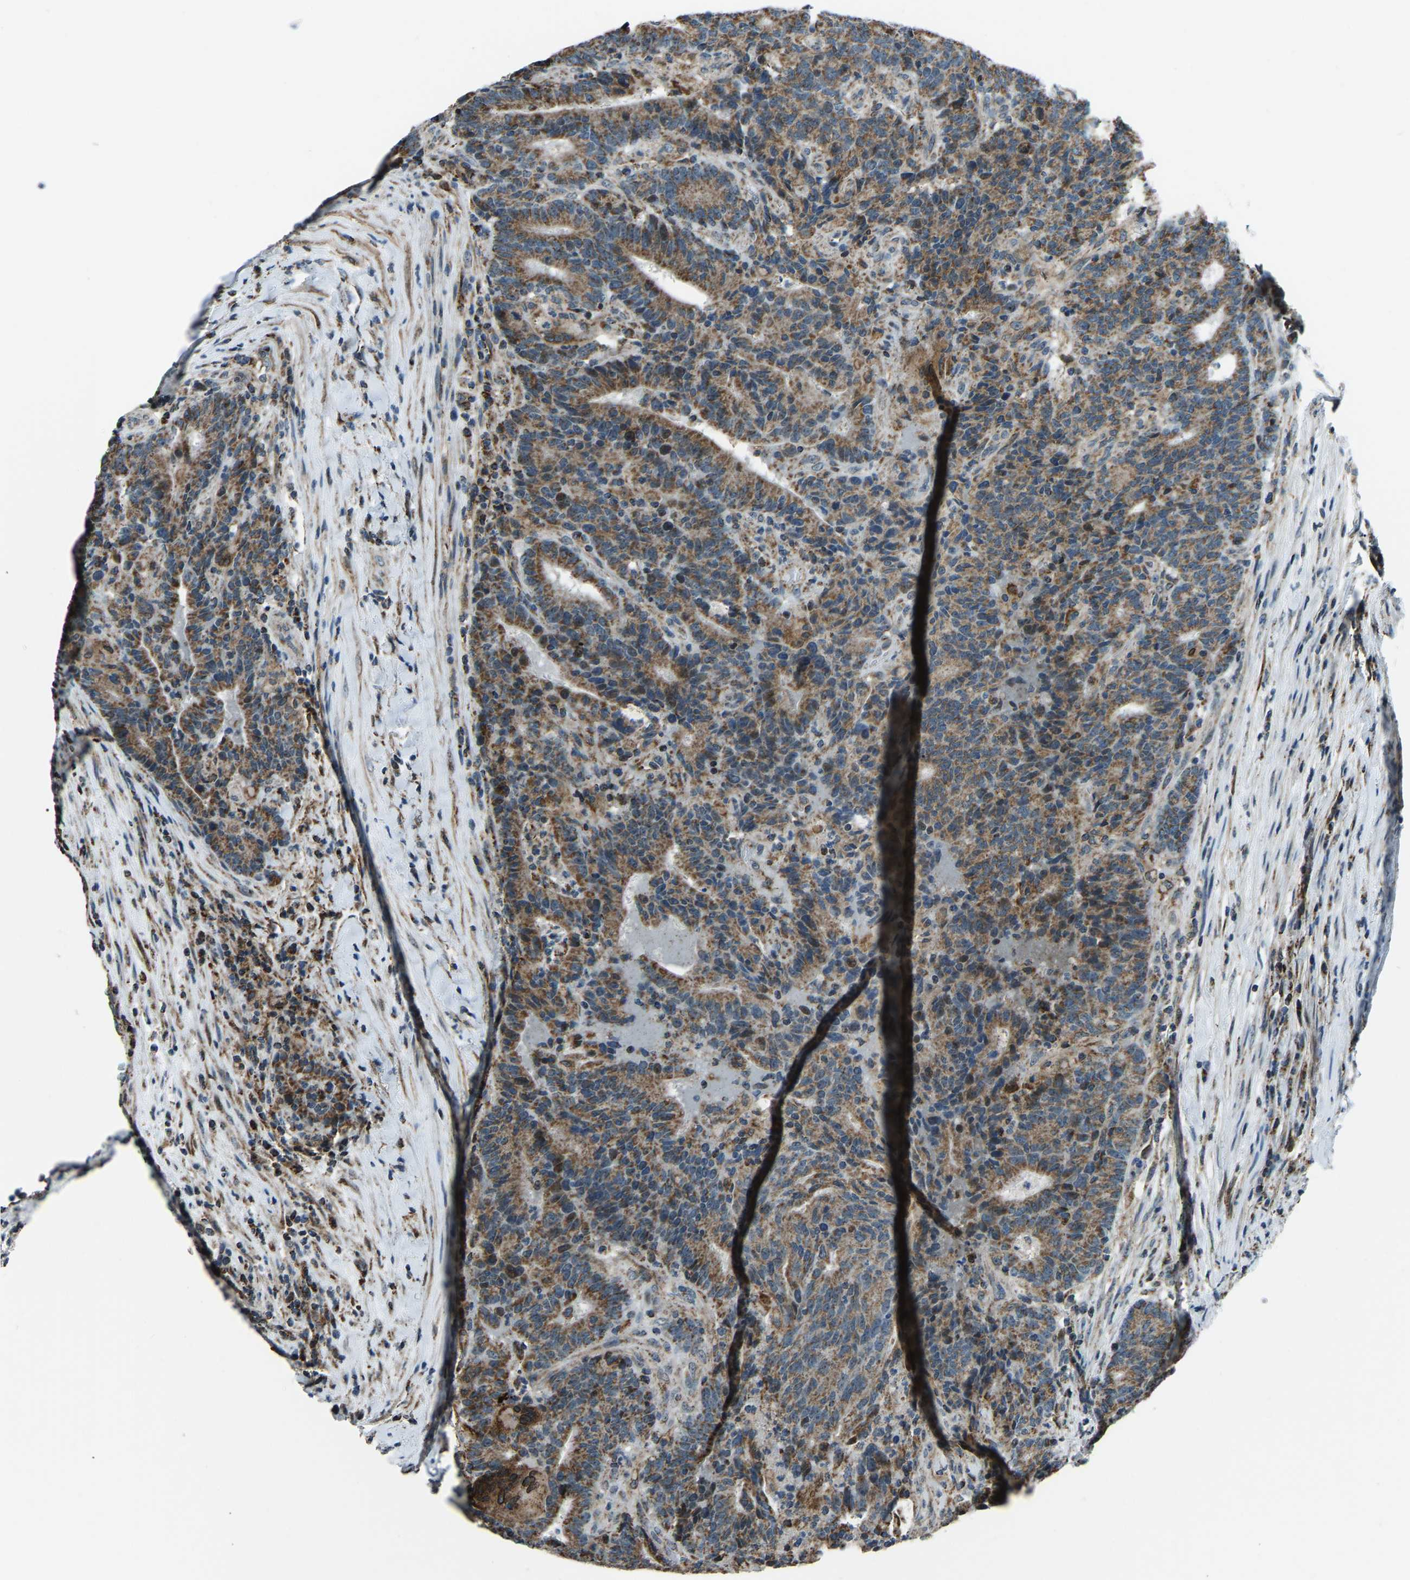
{"staining": {"intensity": "moderate", "quantity": ">75%", "location": "cytoplasmic/membranous"}, "tissue": "colorectal cancer", "cell_type": "Tumor cells", "image_type": "cancer", "snomed": [{"axis": "morphology", "description": "Normal tissue, NOS"}, {"axis": "morphology", "description": "Adenocarcinoma, NOS"}, {"axis": "topography", "description": "Colon"}], "caption": "Adenocarcinoma (colorectal) stained with a protein marker displays moderate staining in tumor cells.", "gene": "RBM33", "patient": {"sex": "female", "age": 75}}